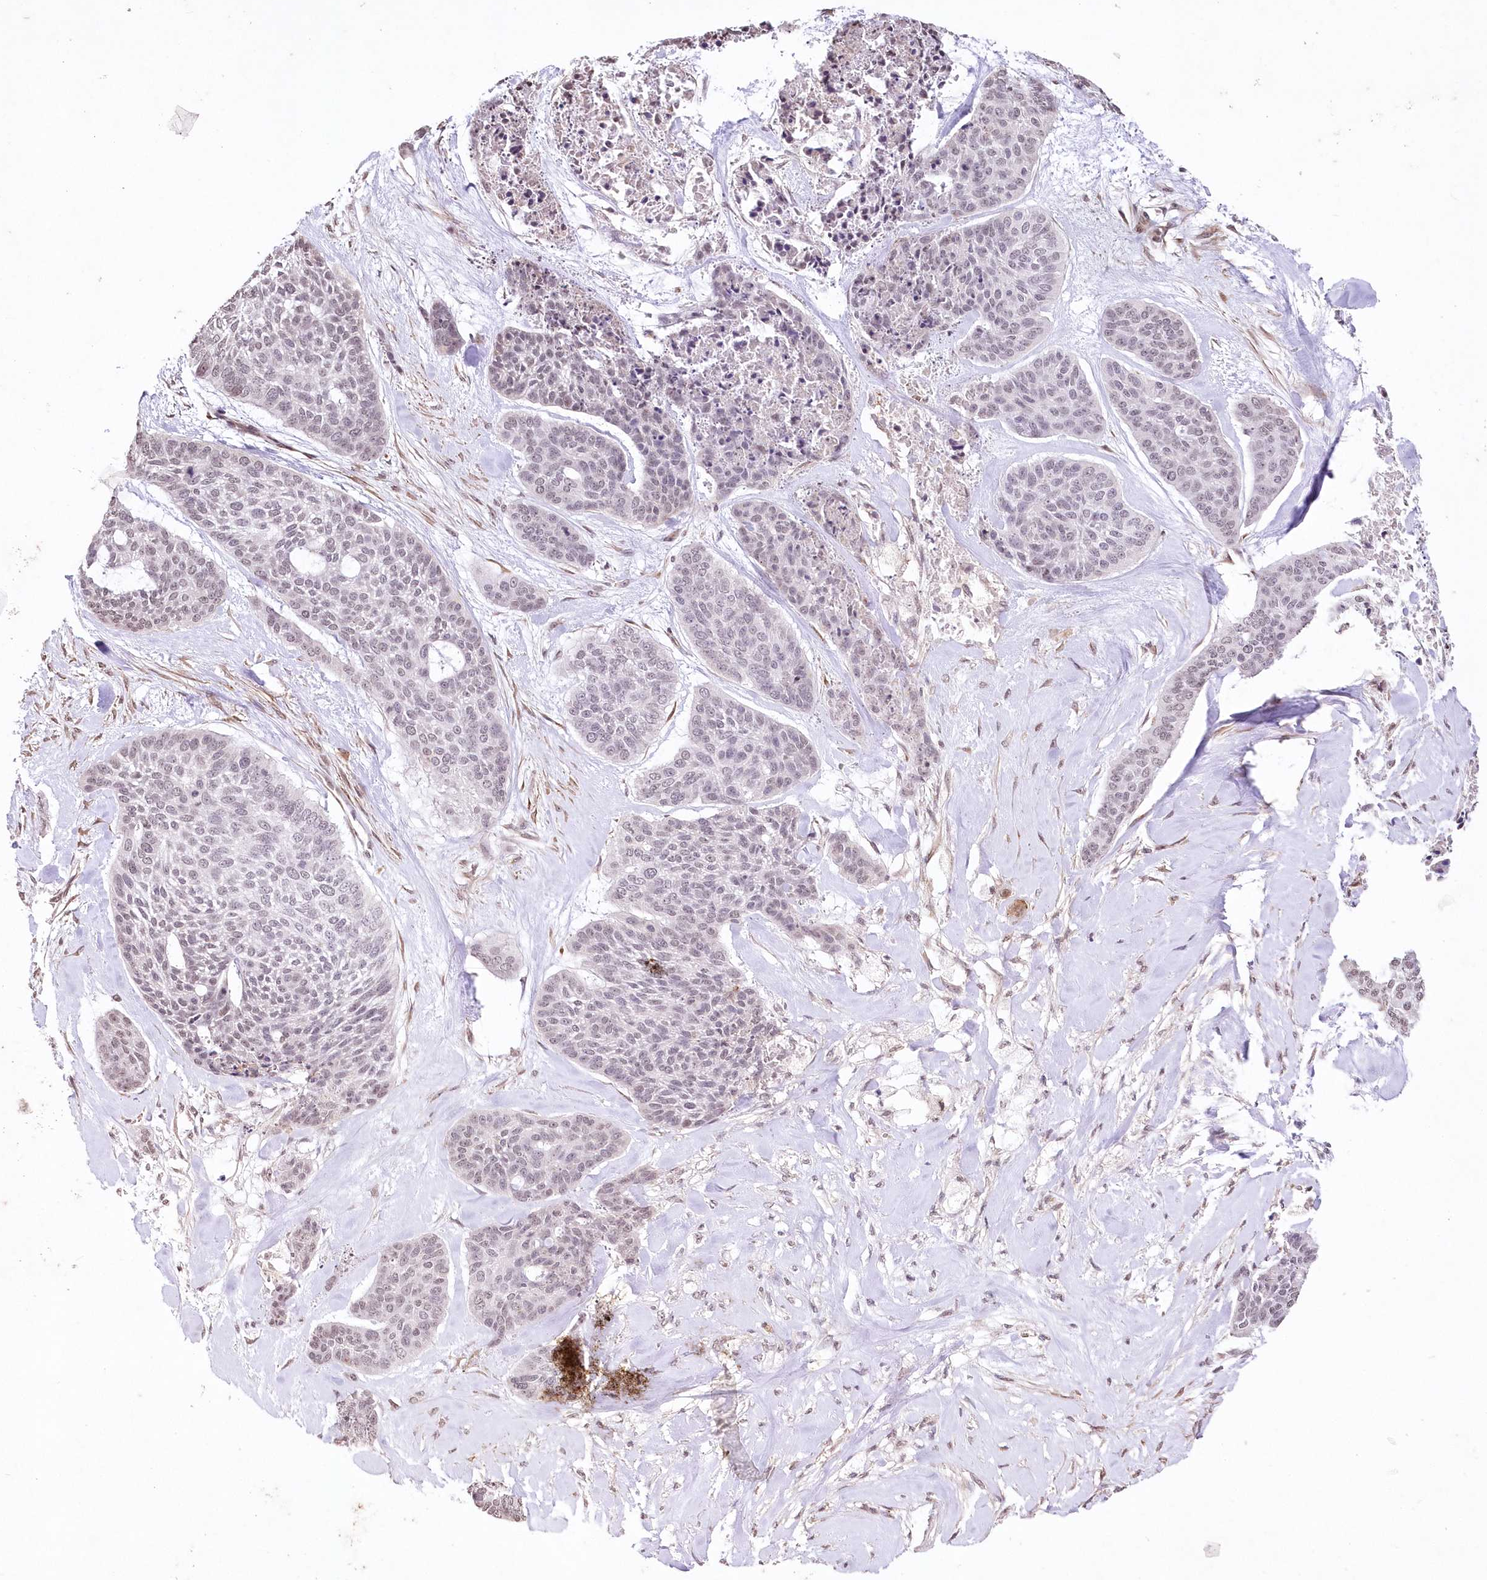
{"staining": {"intensity": "negative", "quantity": "none", "location": "none"}, "tissue": "skin cancer", "cell_type": "Tumor cells", "image_type": "cancer", "snomed": [{"axis": "morphology", "description": "Basal cell carcinoma"}, {"axis": "topography", "description": "Skin"}], "caption": "A micrograph of human skin cancer is negative for staining in tumor cells.", "gene": "RBM27", "patient": {"sex": "female", "age": 64}}